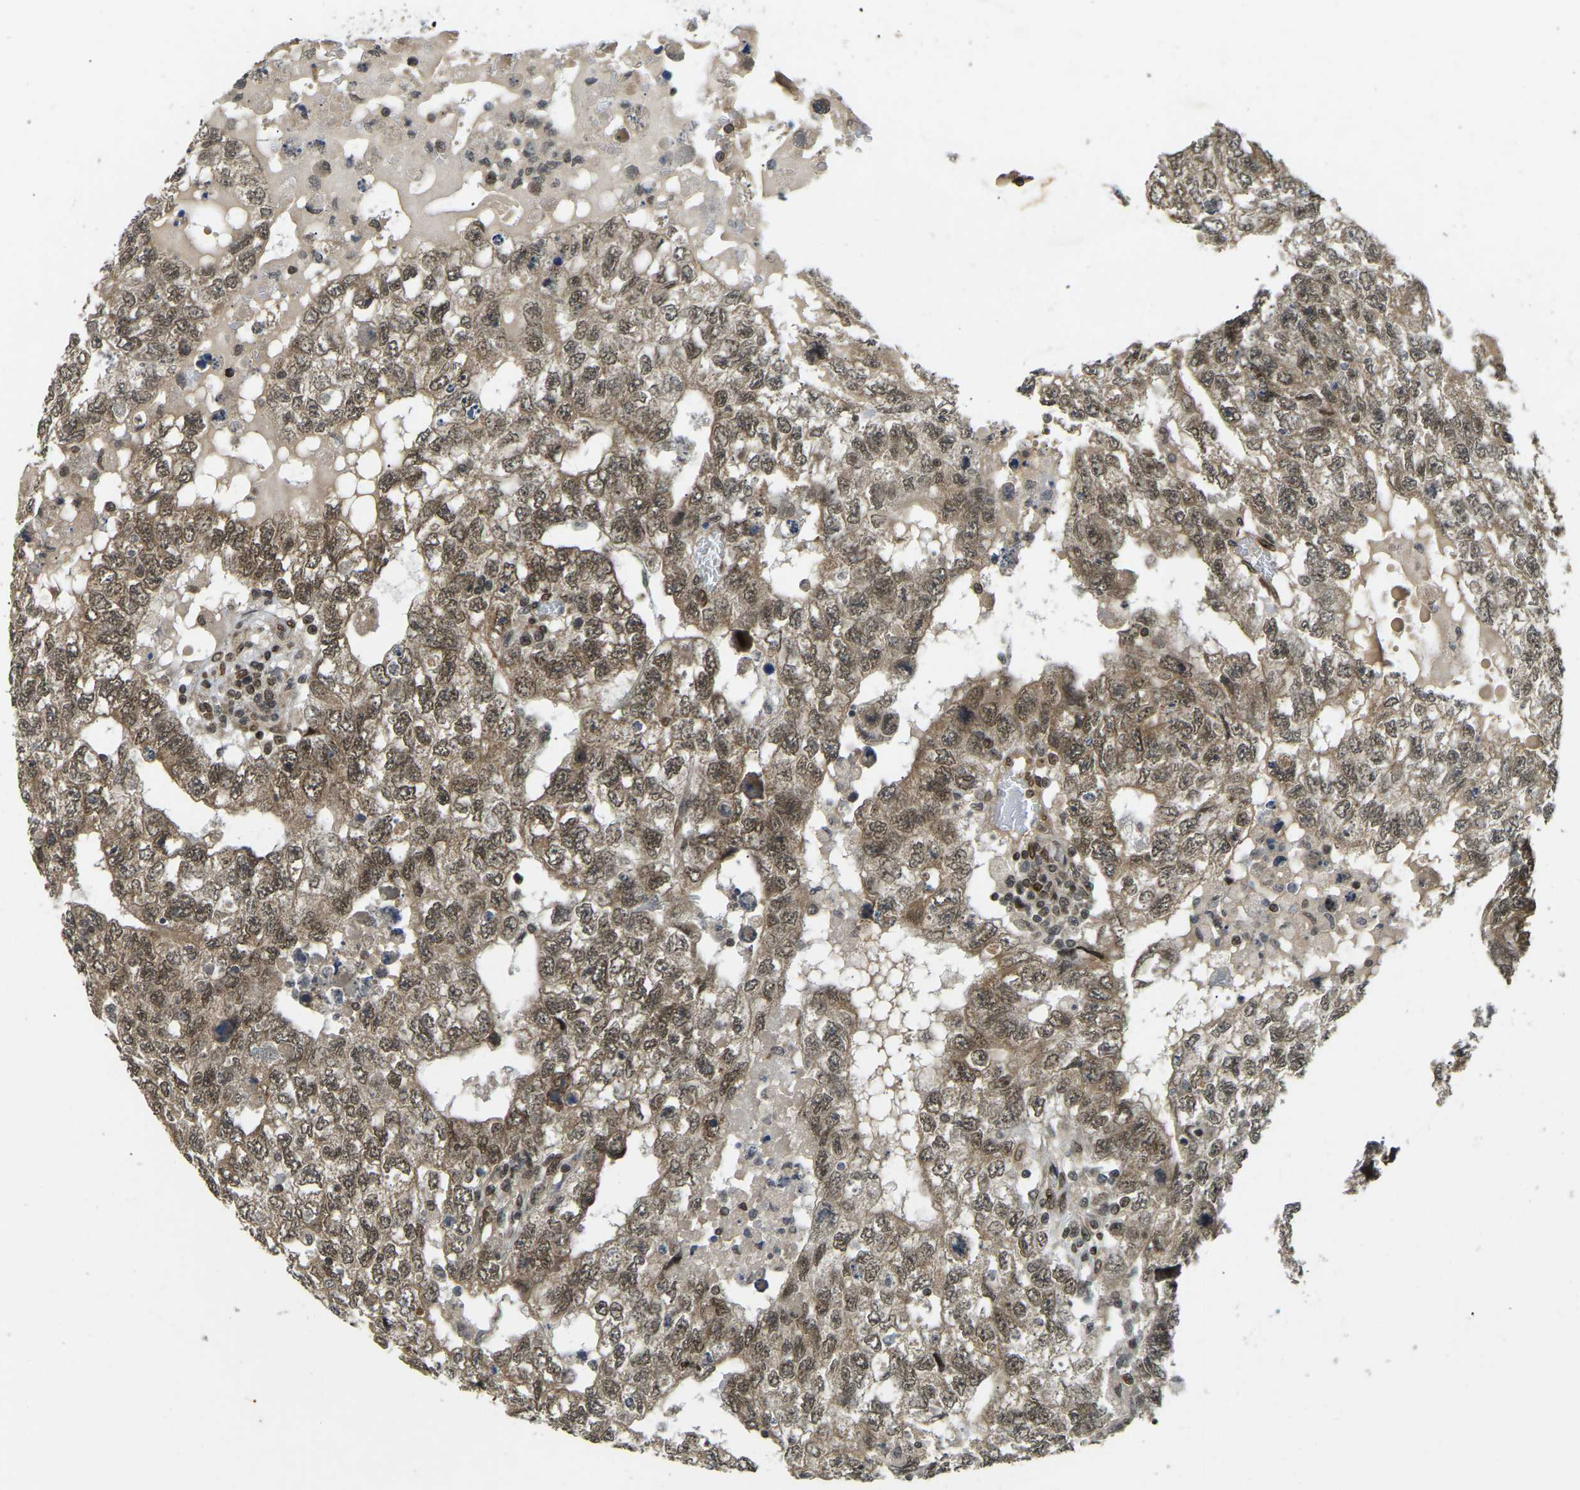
{"staining": {"intensity": "moderate", "quantity": ">75%", "location": "cytoplasmic/membranous,nuclear"}, "tissue": "testis cancer", "cell_type": "Tumor cells", "image_type": "cancer", "snomed": [{"axis": "morphology", "description": "Carcinoma, Embryonal, NOS"}, {"axis": "topography", "description": "Testis"}], "caption": "Human testis embryonal carcinoma stained with a protein marker reveals moderate staining in tumor cells.", "gene": "SYNE1", "patient": {"sex": "male", "age": 36}}